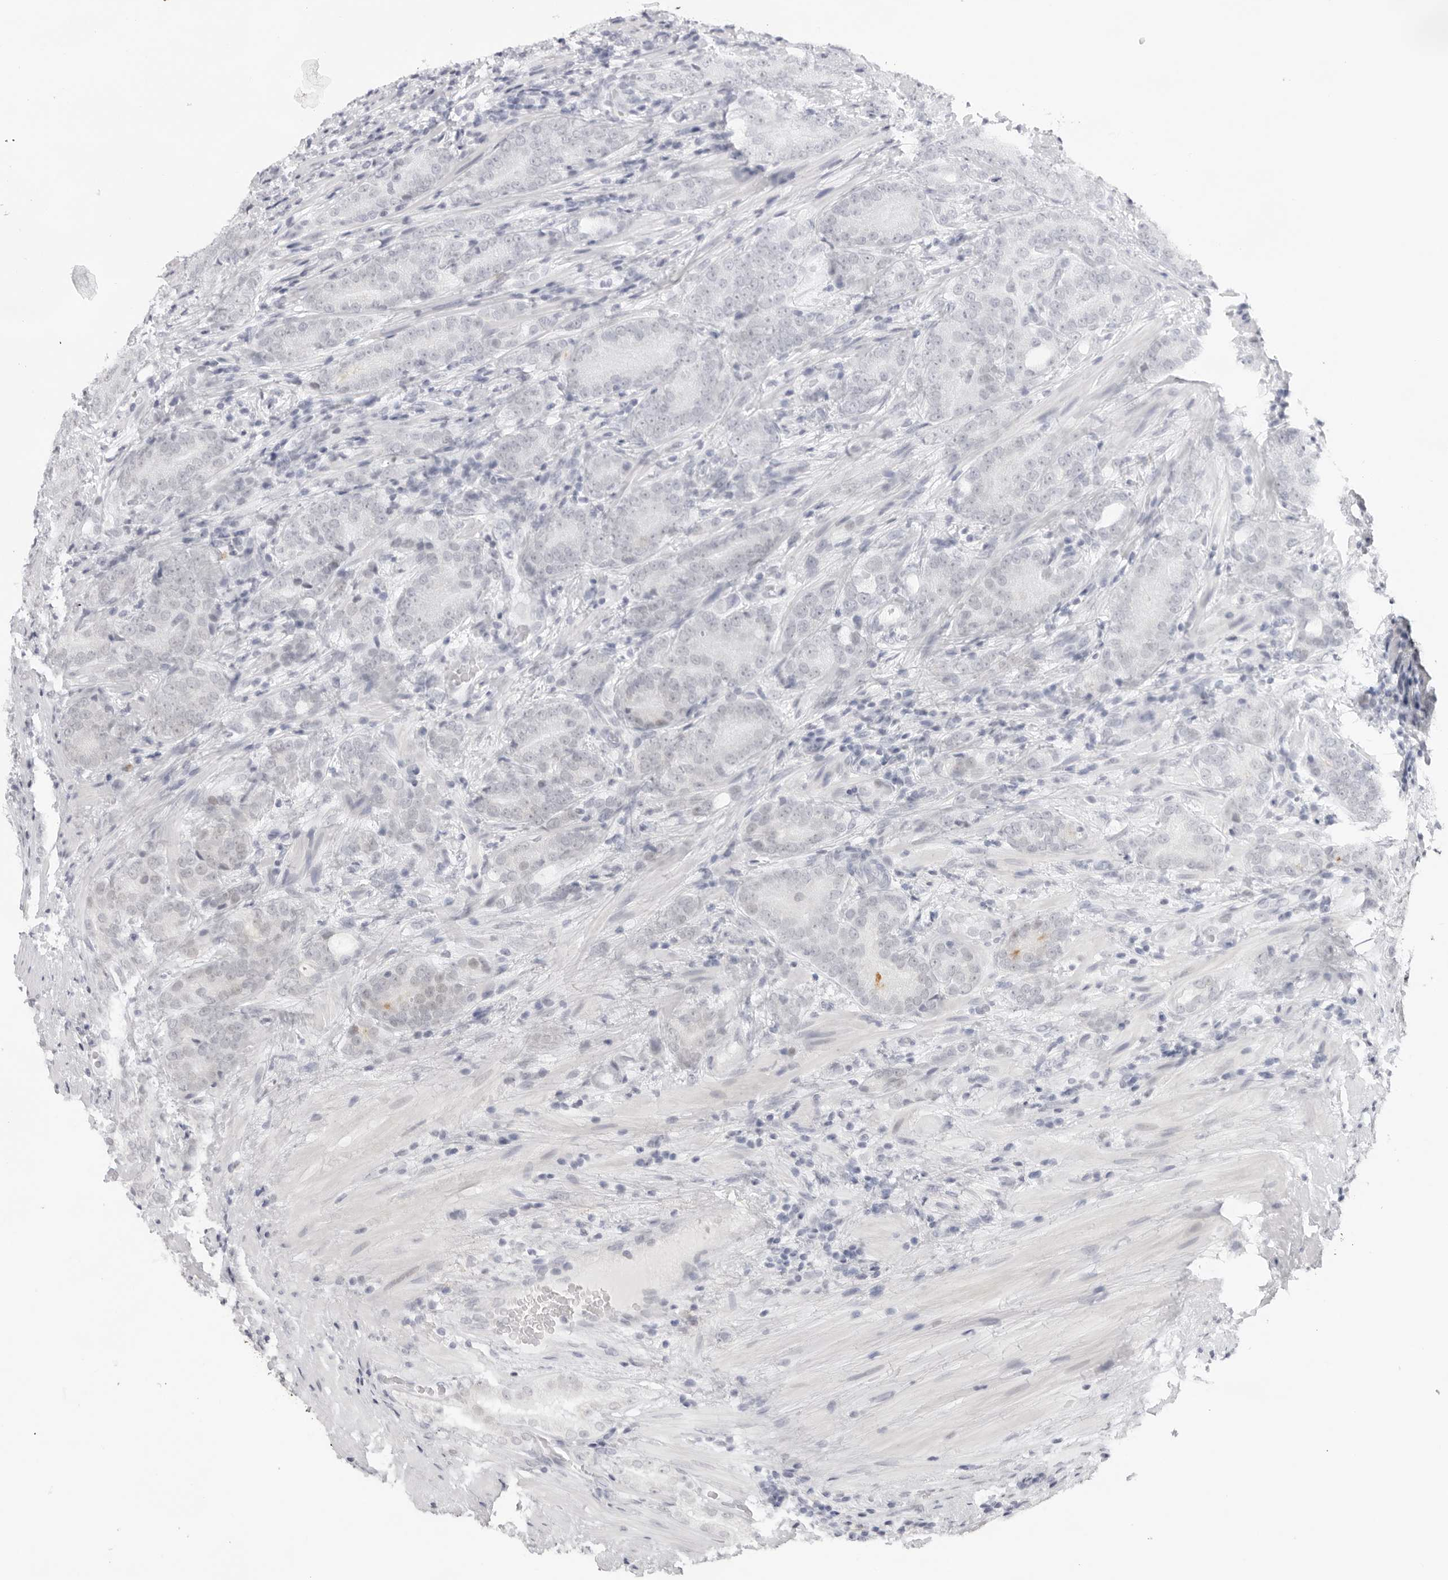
{"staining": {"intensity": "negative", "quantity": "none", "location": "none"}, "tissue": "prostate cancer", "cell_type": "Tumor cells", "image_type": "cancer", "snomed": [{"axis": "morphology", "description": "Adenocarcinoma, High grade"}, {"axis": "topography", "description": "Prostate"}], "caption": "High power microscopy micrograph of an IHC image of prostate cancer, revealing no significant staining in tumor cells. (Brightfield microscopy of DAB (3,3'-diaminobenzidine) IHC at high magnification).", "gene": "KLK12", "patient": {"sex": "male", "age": 57}}